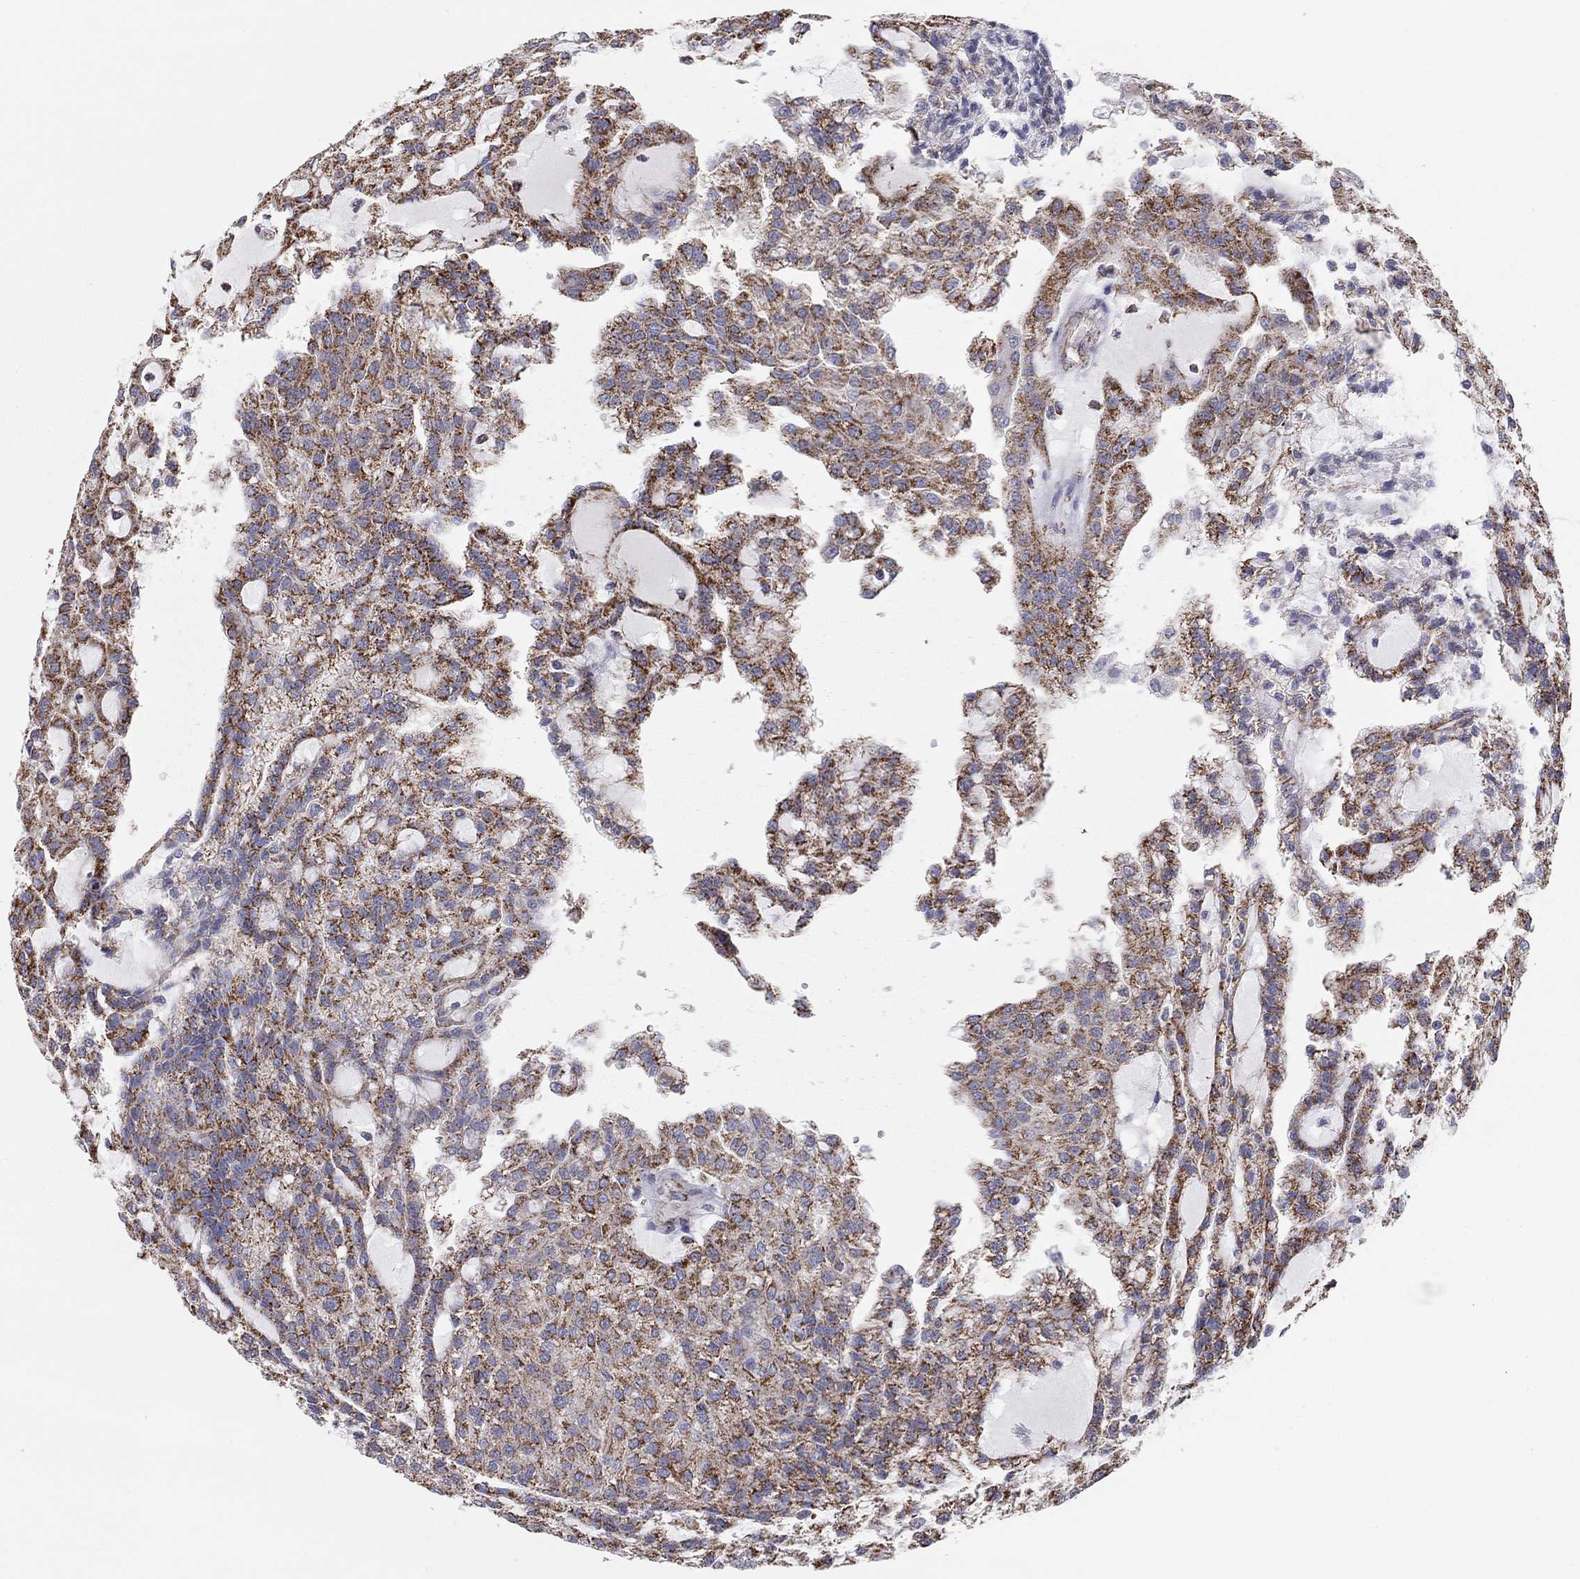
{"staining": {"intensity": "strong", "quantity": "25%-75%", "location": "cytoplasmic/membranous"}, "tissue": "renal cancer", "cell_type": "Tumor cells", "image_type": "cancer", "snomed": [{"axis": "morphology", "description": "Adenocarcinoma, NOS"}, {"axis": "topography", "description": "Kidney"}], "caption": "Immunohistochemistry of human renal cancer (adenocarcinoma) reveals high levels of strong cytoplasmic/membranous positivity in about 25%-75% of tumor cells. Using DAB (3,3'-diaminobenzidine) (brown) and hematoxylin (blue) stains, captured at high magnification using brightfield microscopy.", "gene": "NDUFV1", "patient": {"sex": "male", "age": 63}}